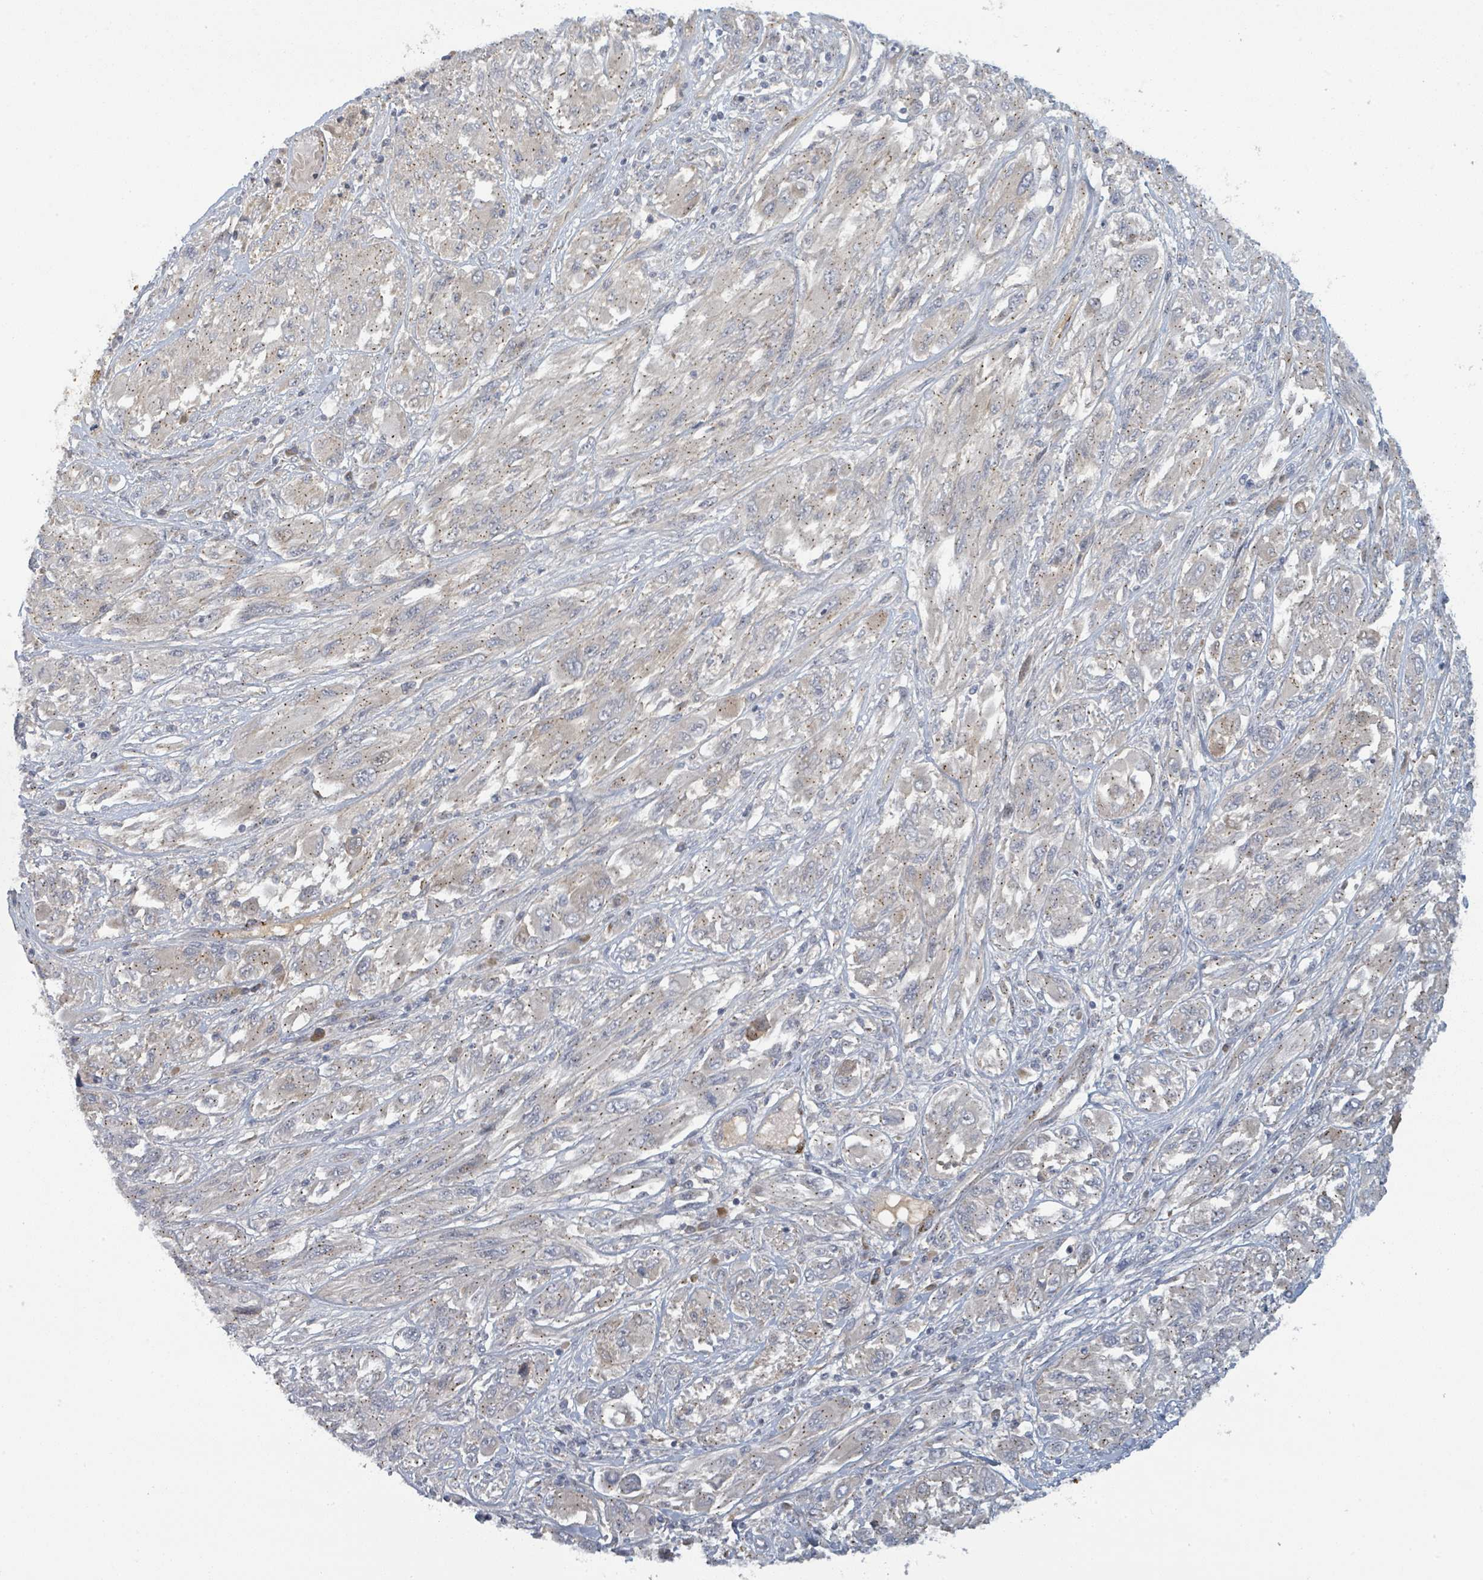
{"staining": {"intensity": "weak", "quantity": "<25%", "location": "cytoplasmic/membranous"}, "tissue": "melanoma", "cell_type": "Tumor cells", "image_type": "cancer", "snomed": [{"axis": "morphology", "description": "Malignant melanoma, NOS"}, {"axis": "topography", "description": "Skin"}], "caption": "This is an immunohistochemistry photomicrograph of malignant melanoma. There is no positivity in tumor cells.", "gene": "COL5A3", "patient": {"sex": "female", "age": 91}}